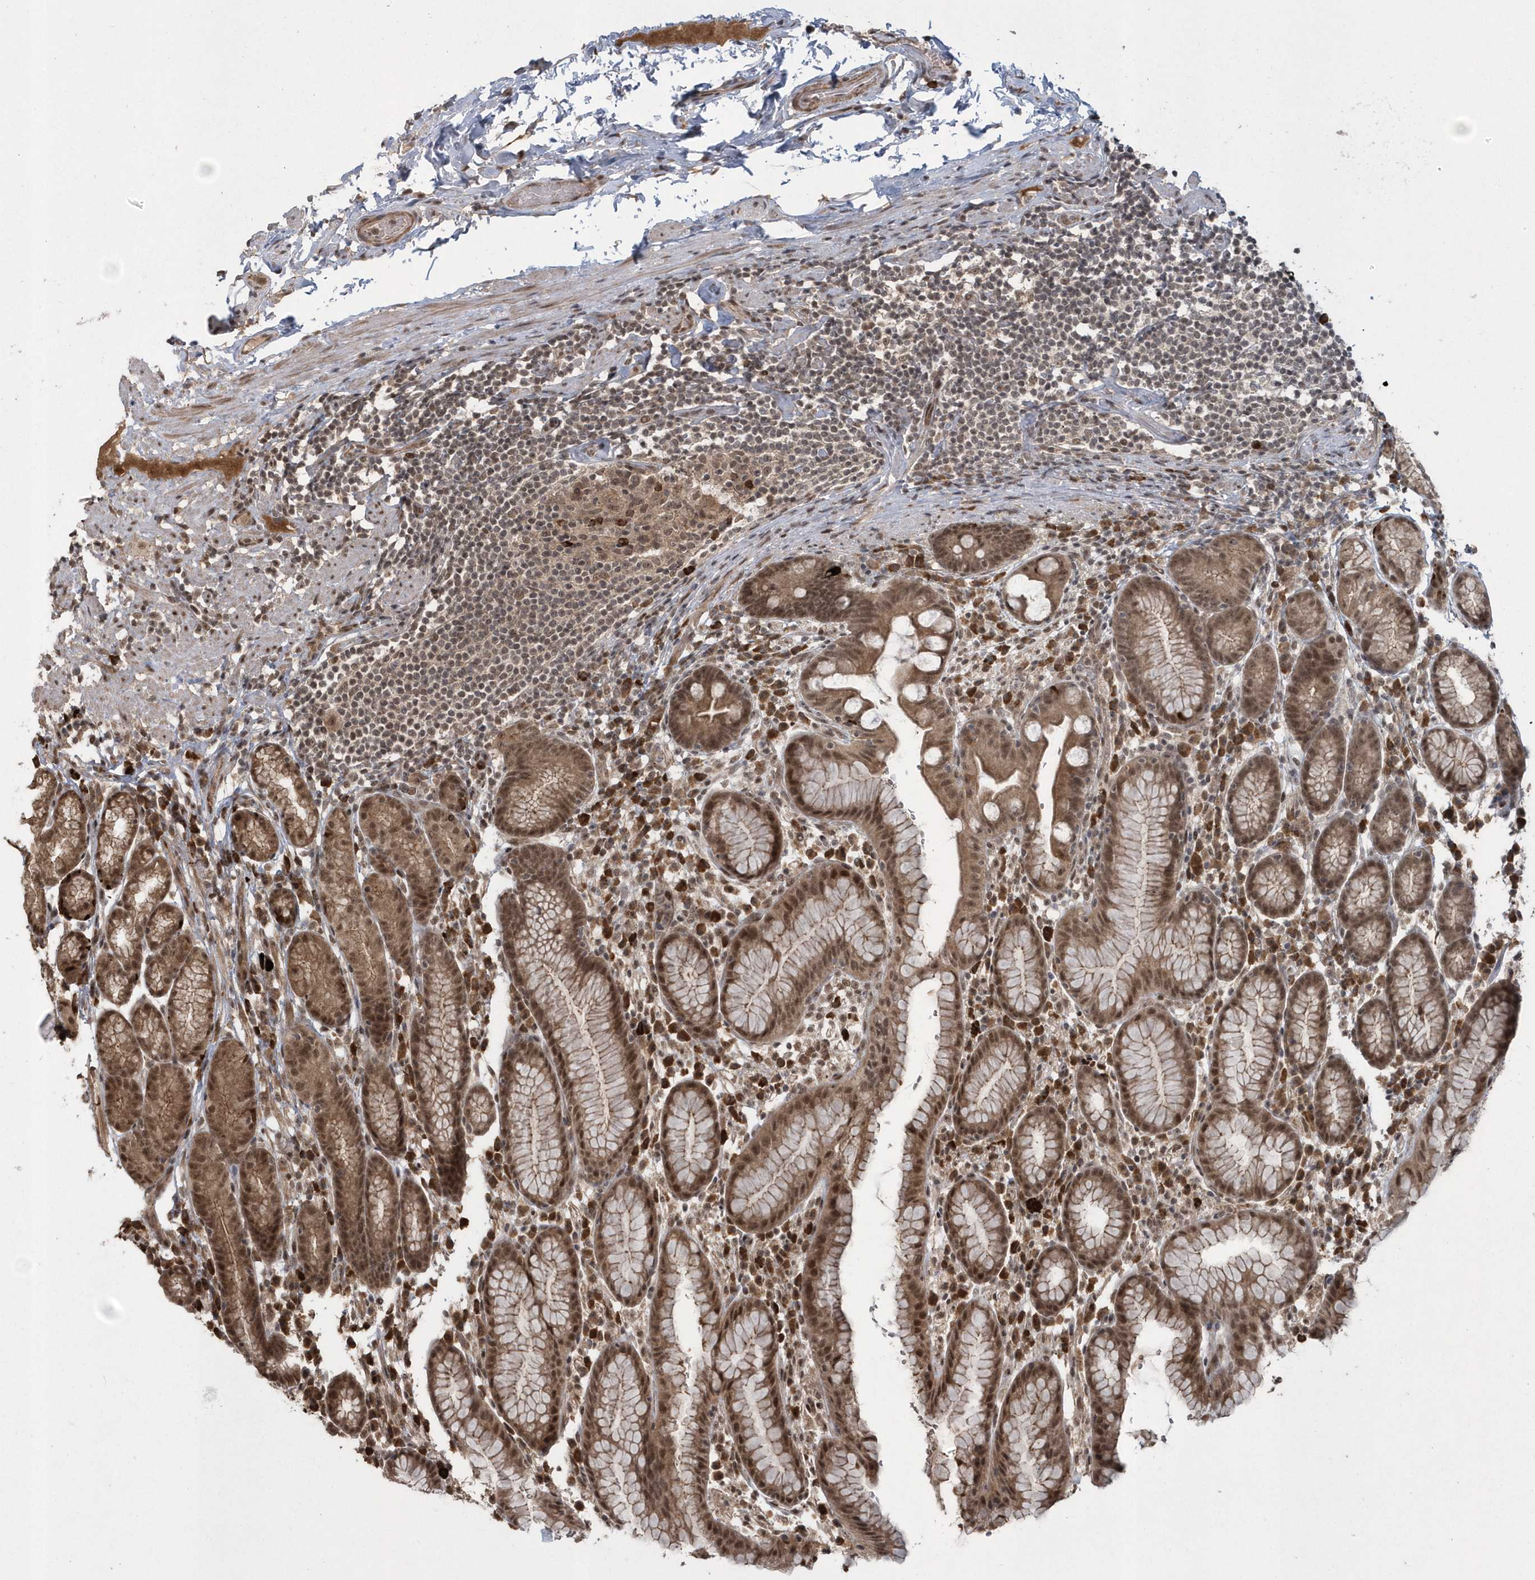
{"staining": {"intensity": "moderate", "quantity": ">75%", "location": "cytoplasmic/membranous,nuclear"}, "tissue": "stomach", "cell_type": "Glandular cells", "image_type": "normal", "snomed": [{"axis": "morphology", "description": "Normal tissue, NOS"}, {"axis": "topography", "description": "Stomach, lower"}], "caption": "Immunohistochemical staining of unremarkable human stomach displays medium levels of moderate cytoplasmic/membranous,nuclear staining in approximately >75% of glandular cells. (Stains: DAB in brown, nuclei in blue, Microscopy: brightfield microscopy at high magnification).", "gene": "EPB41L4A", "patient": {"sex": "male", "age": 52}}